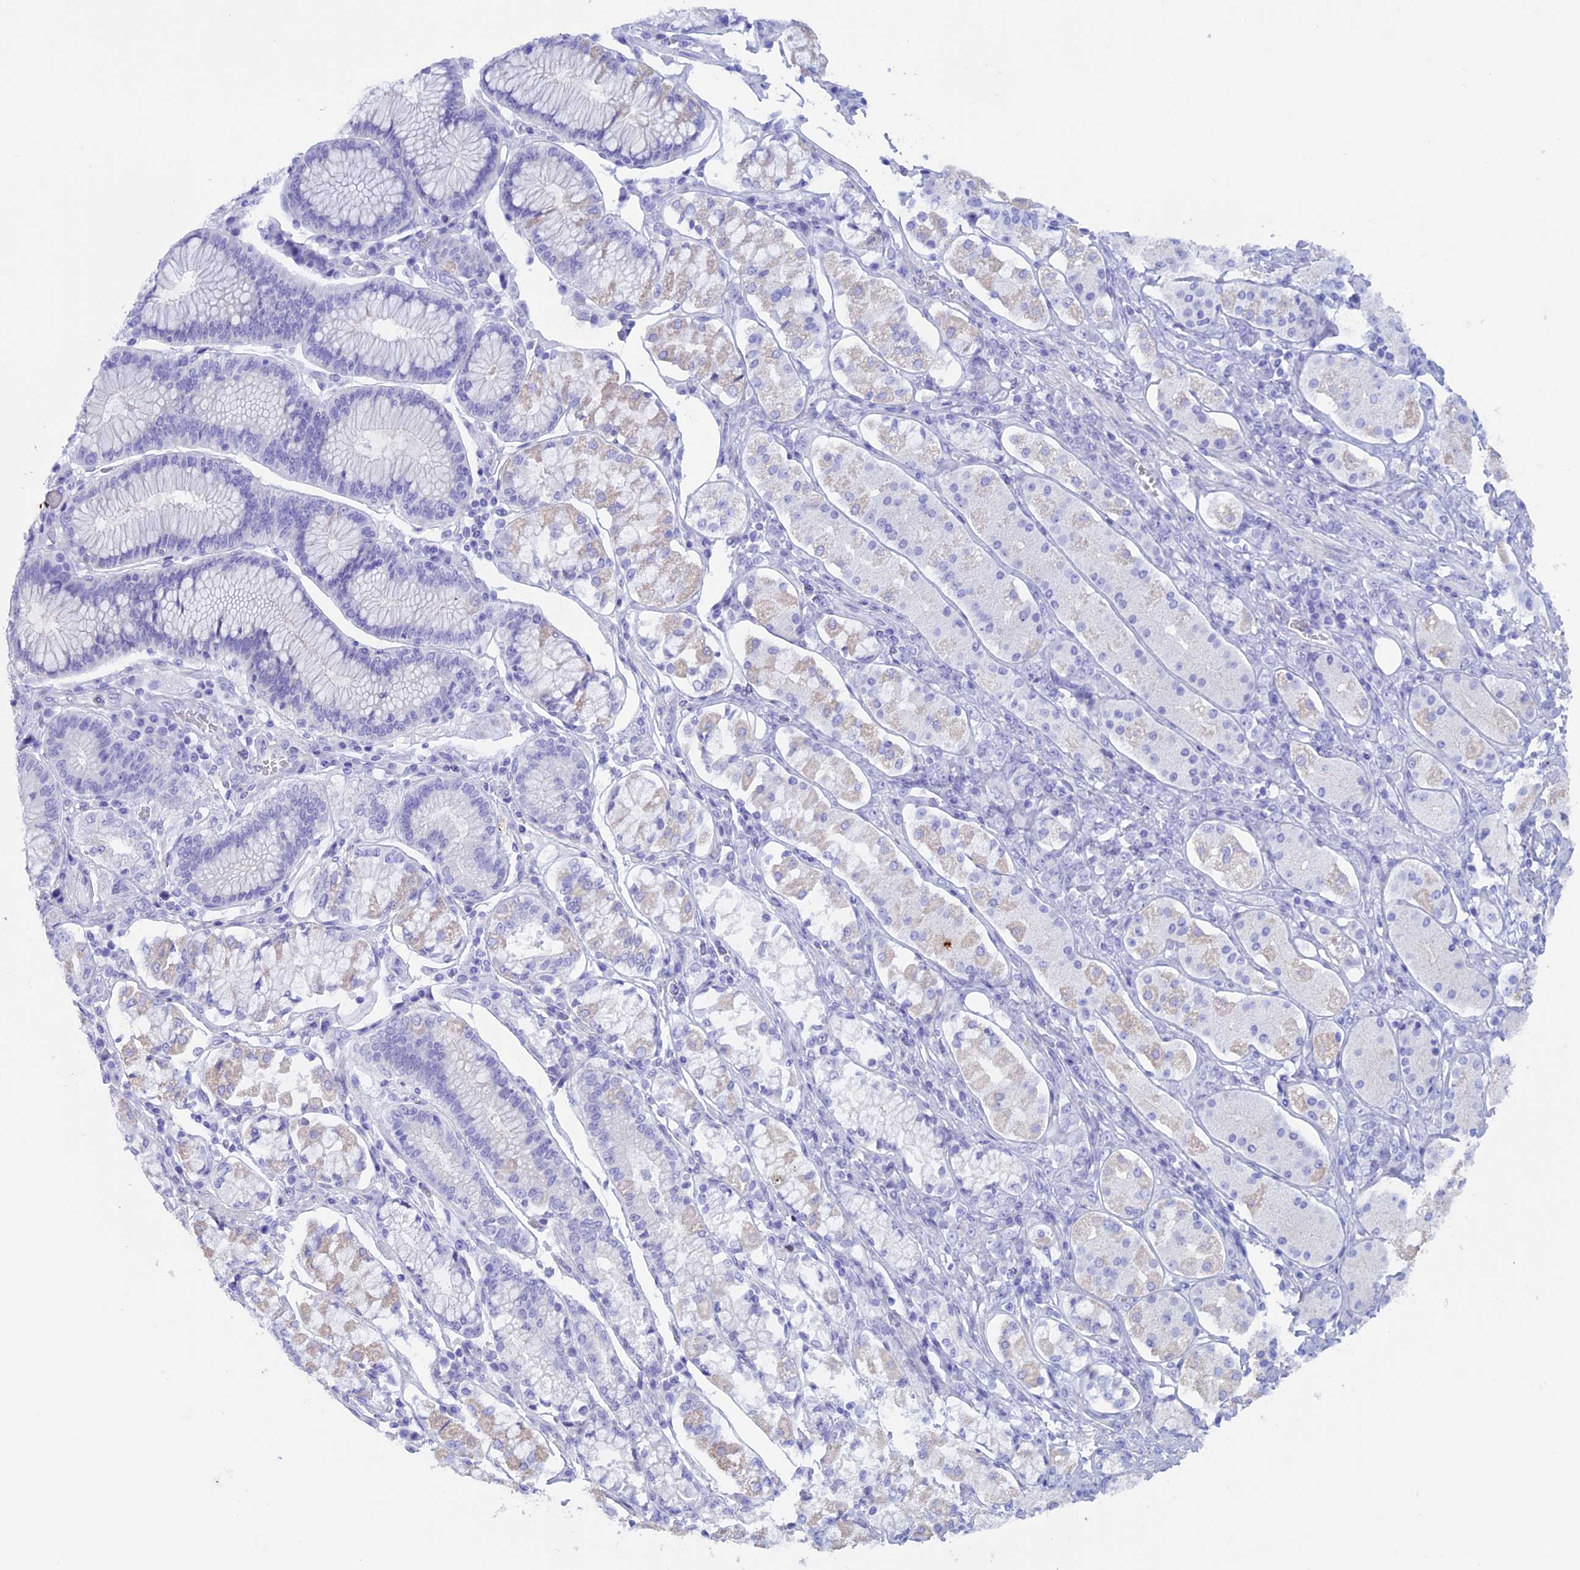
{"staining": {"intensity": "negative", "quantity": "none", "location": "none"}, "tissue": "stomach cancer", "cell_type": "Tumor cells", "image_type": "cancer", "snomed": [{"axis": "morphology", "description": "Normal tissue, NOS"}, {"axis": "morphology", "description": "Adenocarcinoma, NOS"}, {"axis": "topography", "description": "Stomach"}], "caption": "High power microscopy image of an IHC image of stomach cancer, revealing no significant expression in tumor cells.", "gene": "RP1", "patient": {"sex": "male", "age": 82}}